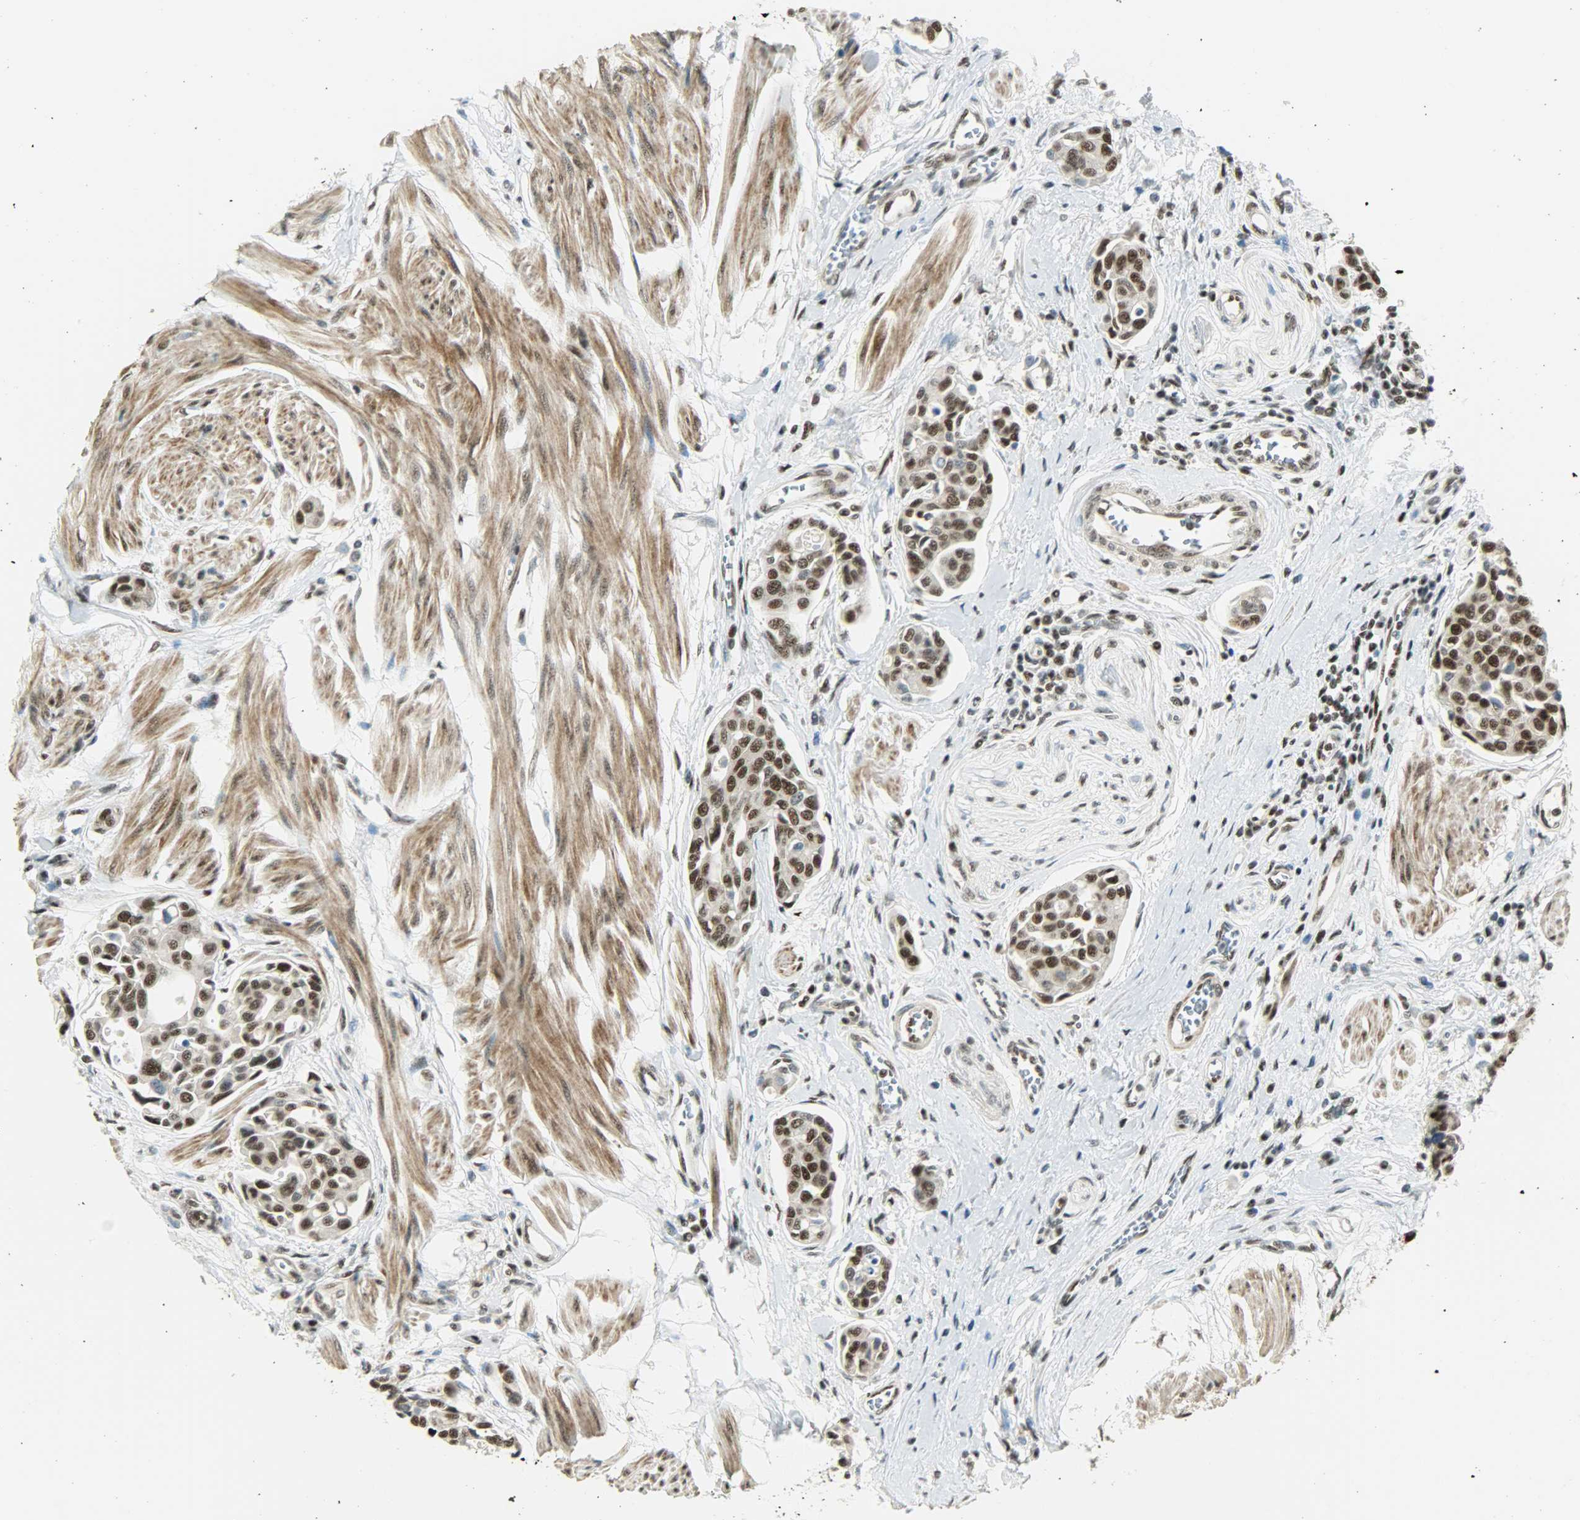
{"staining": {"intensity": "strong", "quantity": ">75%", "location": "nuclear"}, "tissue": "urothelial cancer", "cell_type": "Tumor cells", "image_type": "cancer", "snomed": [{"axis": "morphology", "description": "Urothelial carcinoma, High grade"}, {"axis": "topography", "description": "Urinary bladder"}], "caption": "Protein expression analysis of urothelial cancer reveals strong nuclear expression in about >75% of tumor cells.", "gene": "SUGP1", "patient": {"sex": "male", "age": 78}}